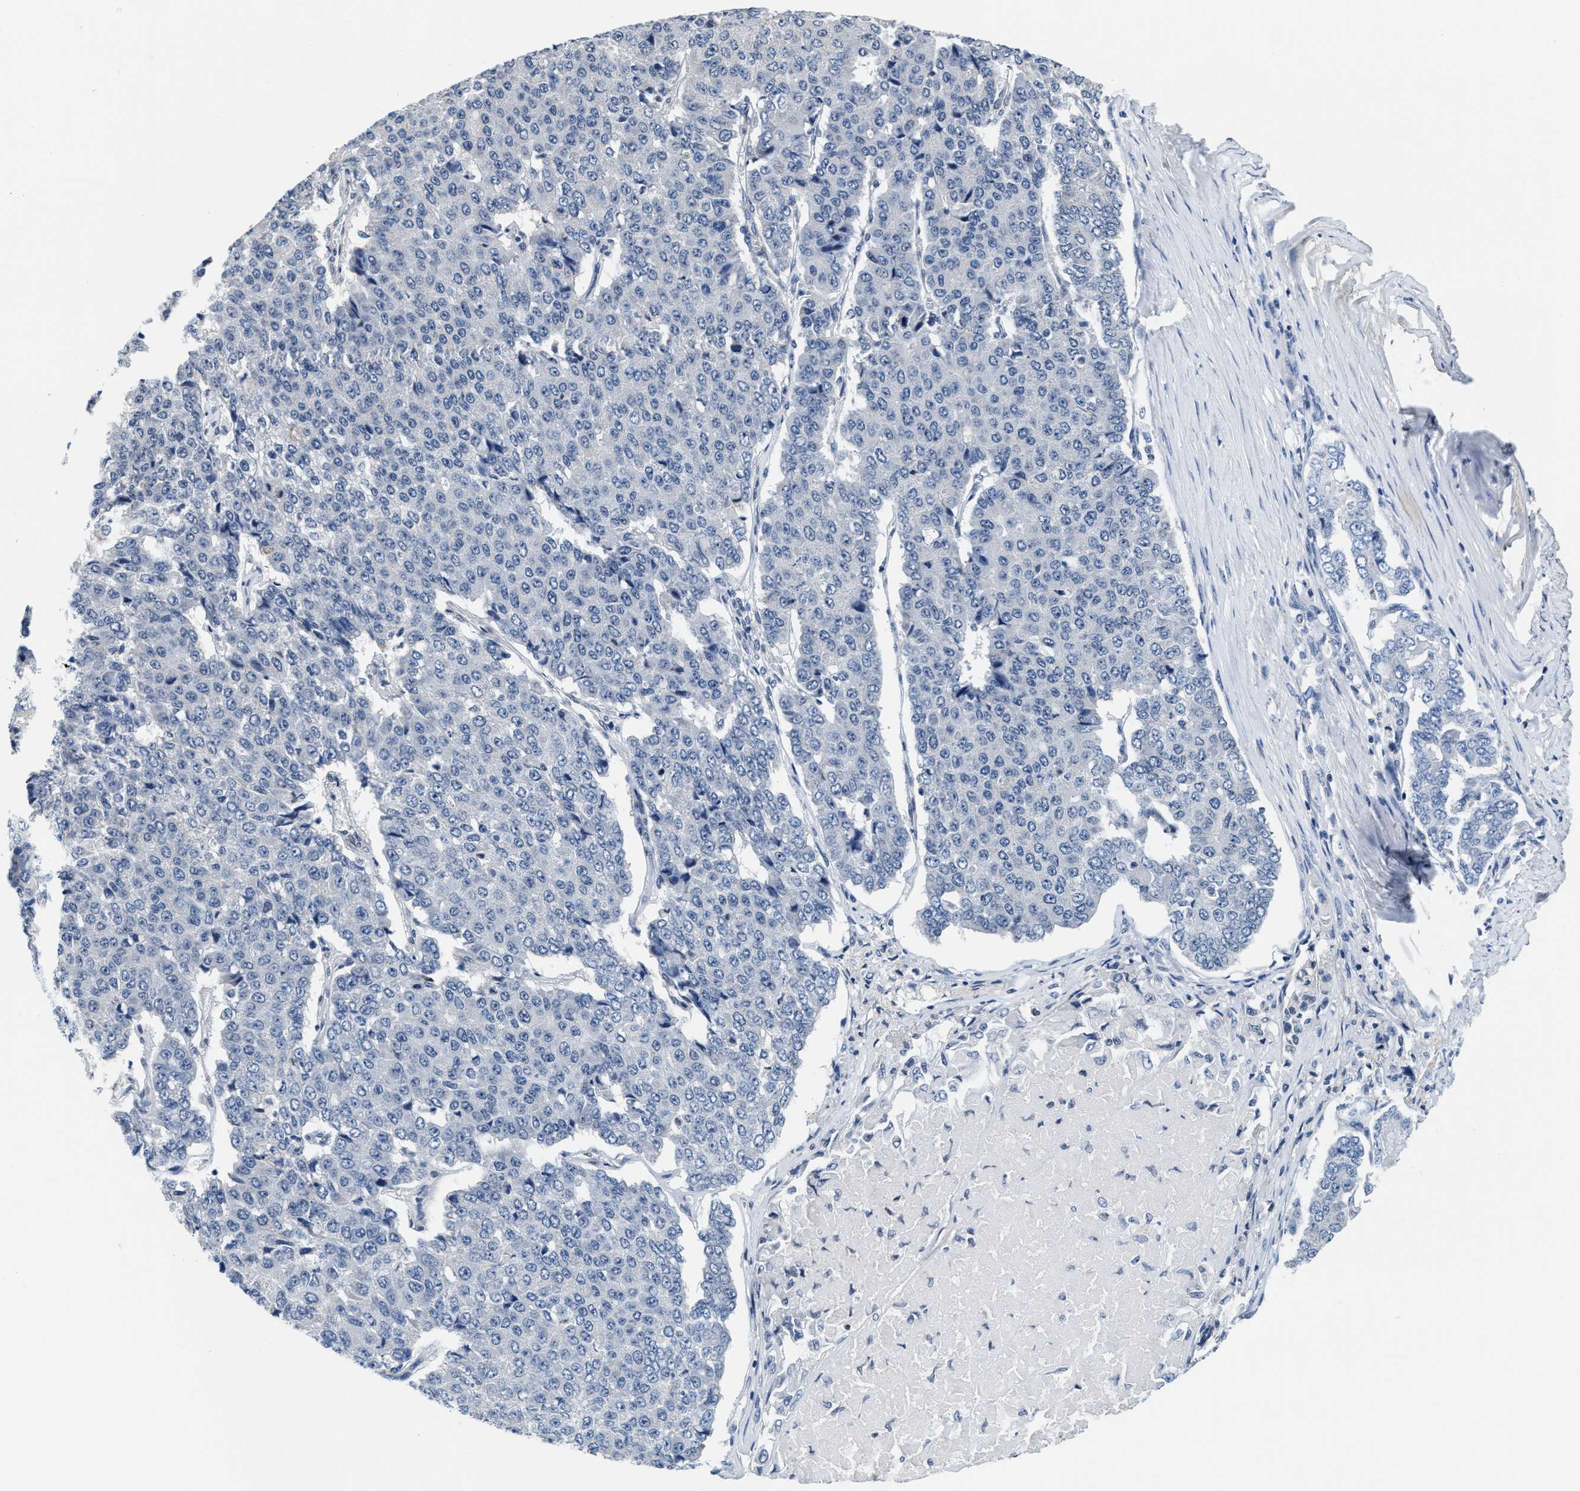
{"staining": {"intensity": "negative", "quantity": "none", "location": "none"}, "tissue": "pancreatic cancer", "cell_type": "Tumor cells", "image_type": "cancer", "snomed": [{"axis": "morphology", "description": "Adenocarcinoma, NOS"}, {"axis": "topography", "description": "Pancreas"}], "caption": "Image shows no significant protein expression in tumor cells of pancreatic cancer (adenocarcinoma).", "gene": "MYH3", "patient": {"sex": "male", "age": 50}}